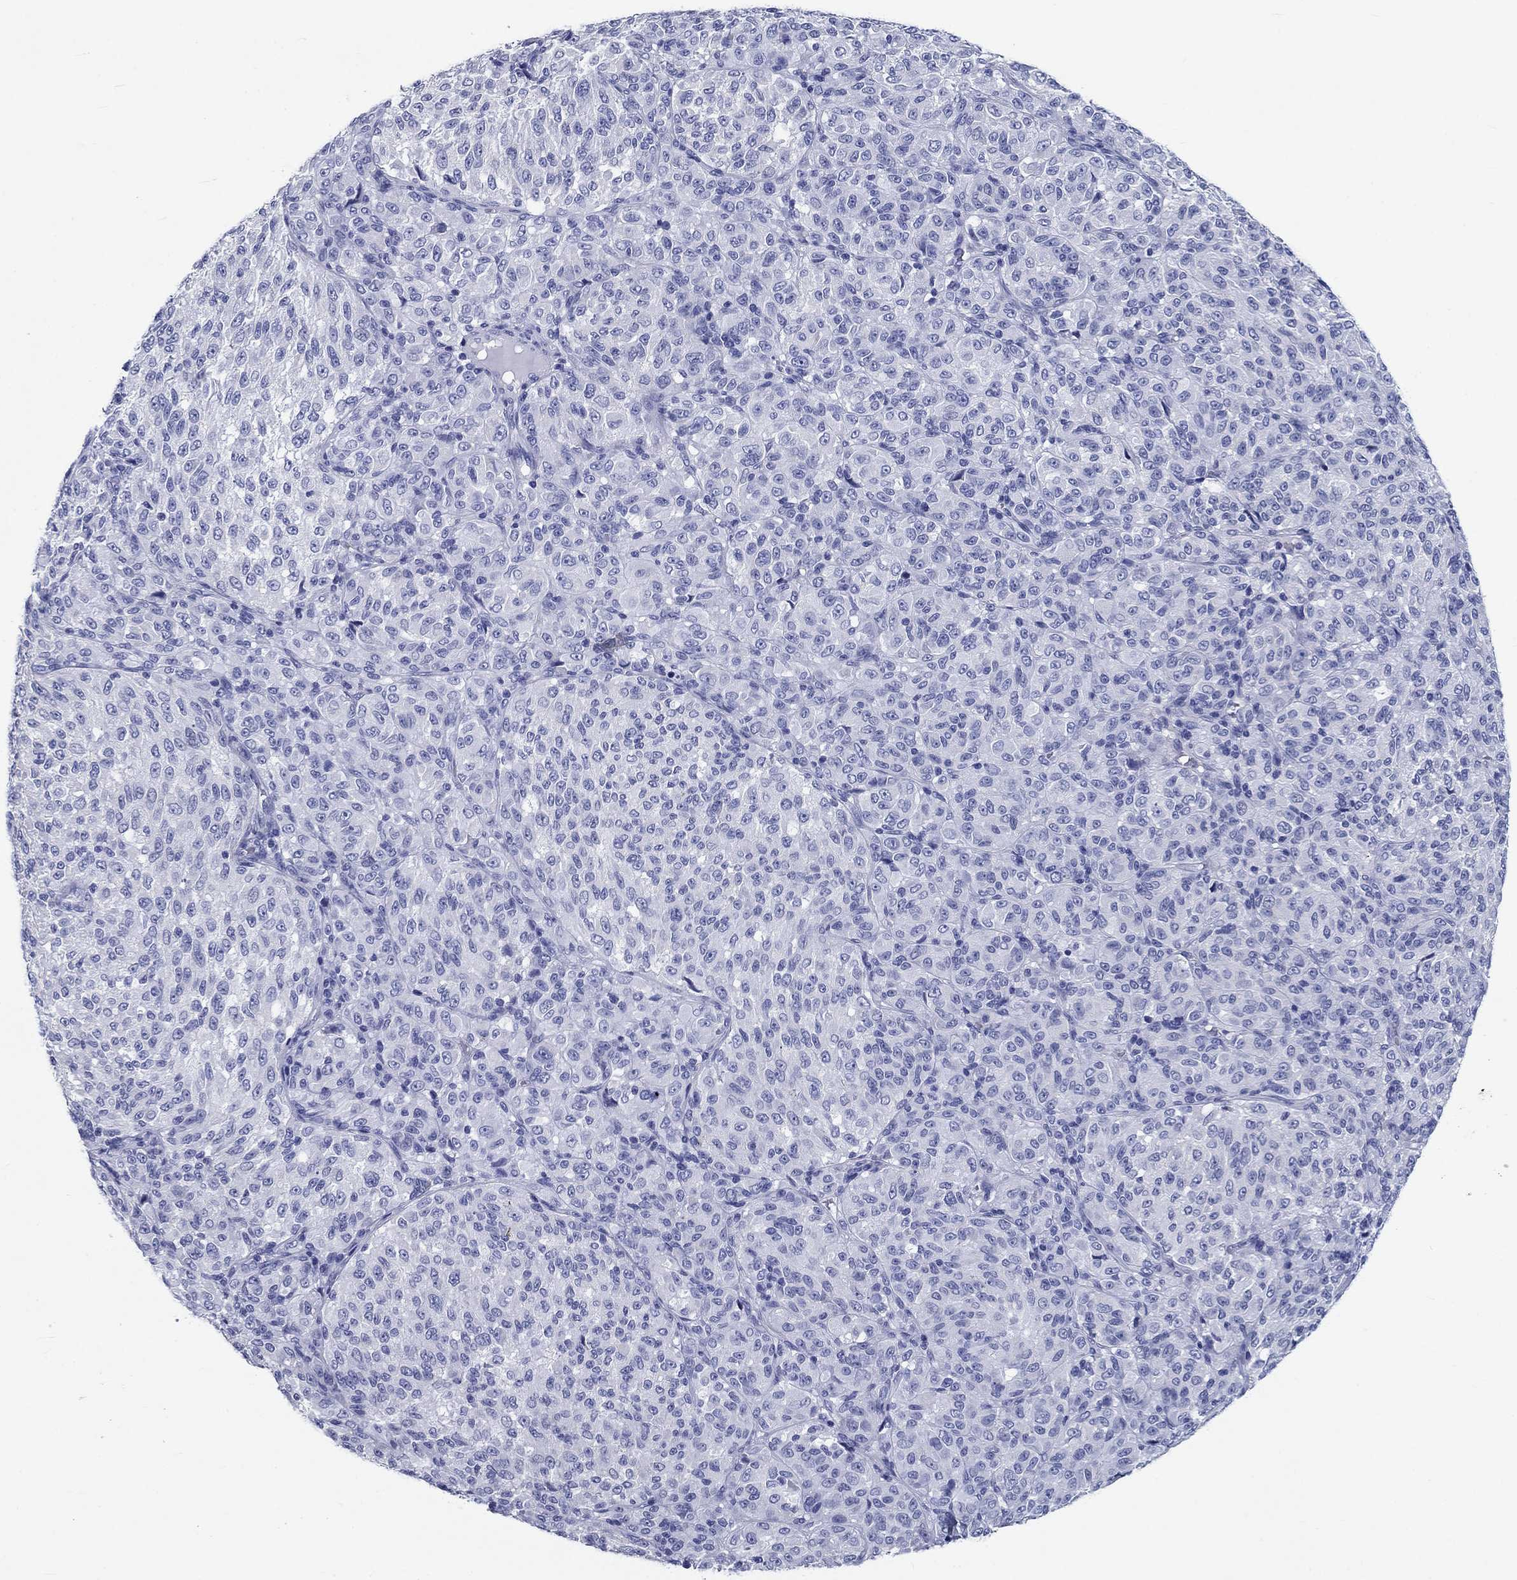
{"staining": {"intensity": "negative", "quantity": "none", "location": "none"}, "tissue": "melanoma", "cell_type": "Tumor cells", "image_type": "cancer", "snomed": [{"axis": "morphology", "description": "Malignant melanoma, Metastatic site"}, {"axis": "topography", "description": "Brain"}], "caption": "Immunohistochemistry (IHC) of human malignant melanoma (metastatic site) reveals no positivity in tumor cells. (Stains: DAB (3,3'-diaminobenzidine) immunohistochemistry with hematoxylin counter stain, Microscopy: brightfield microscopy at high magnification).", "gene": "CD40LG", "patient": {"sex": "female", "age": 56}}